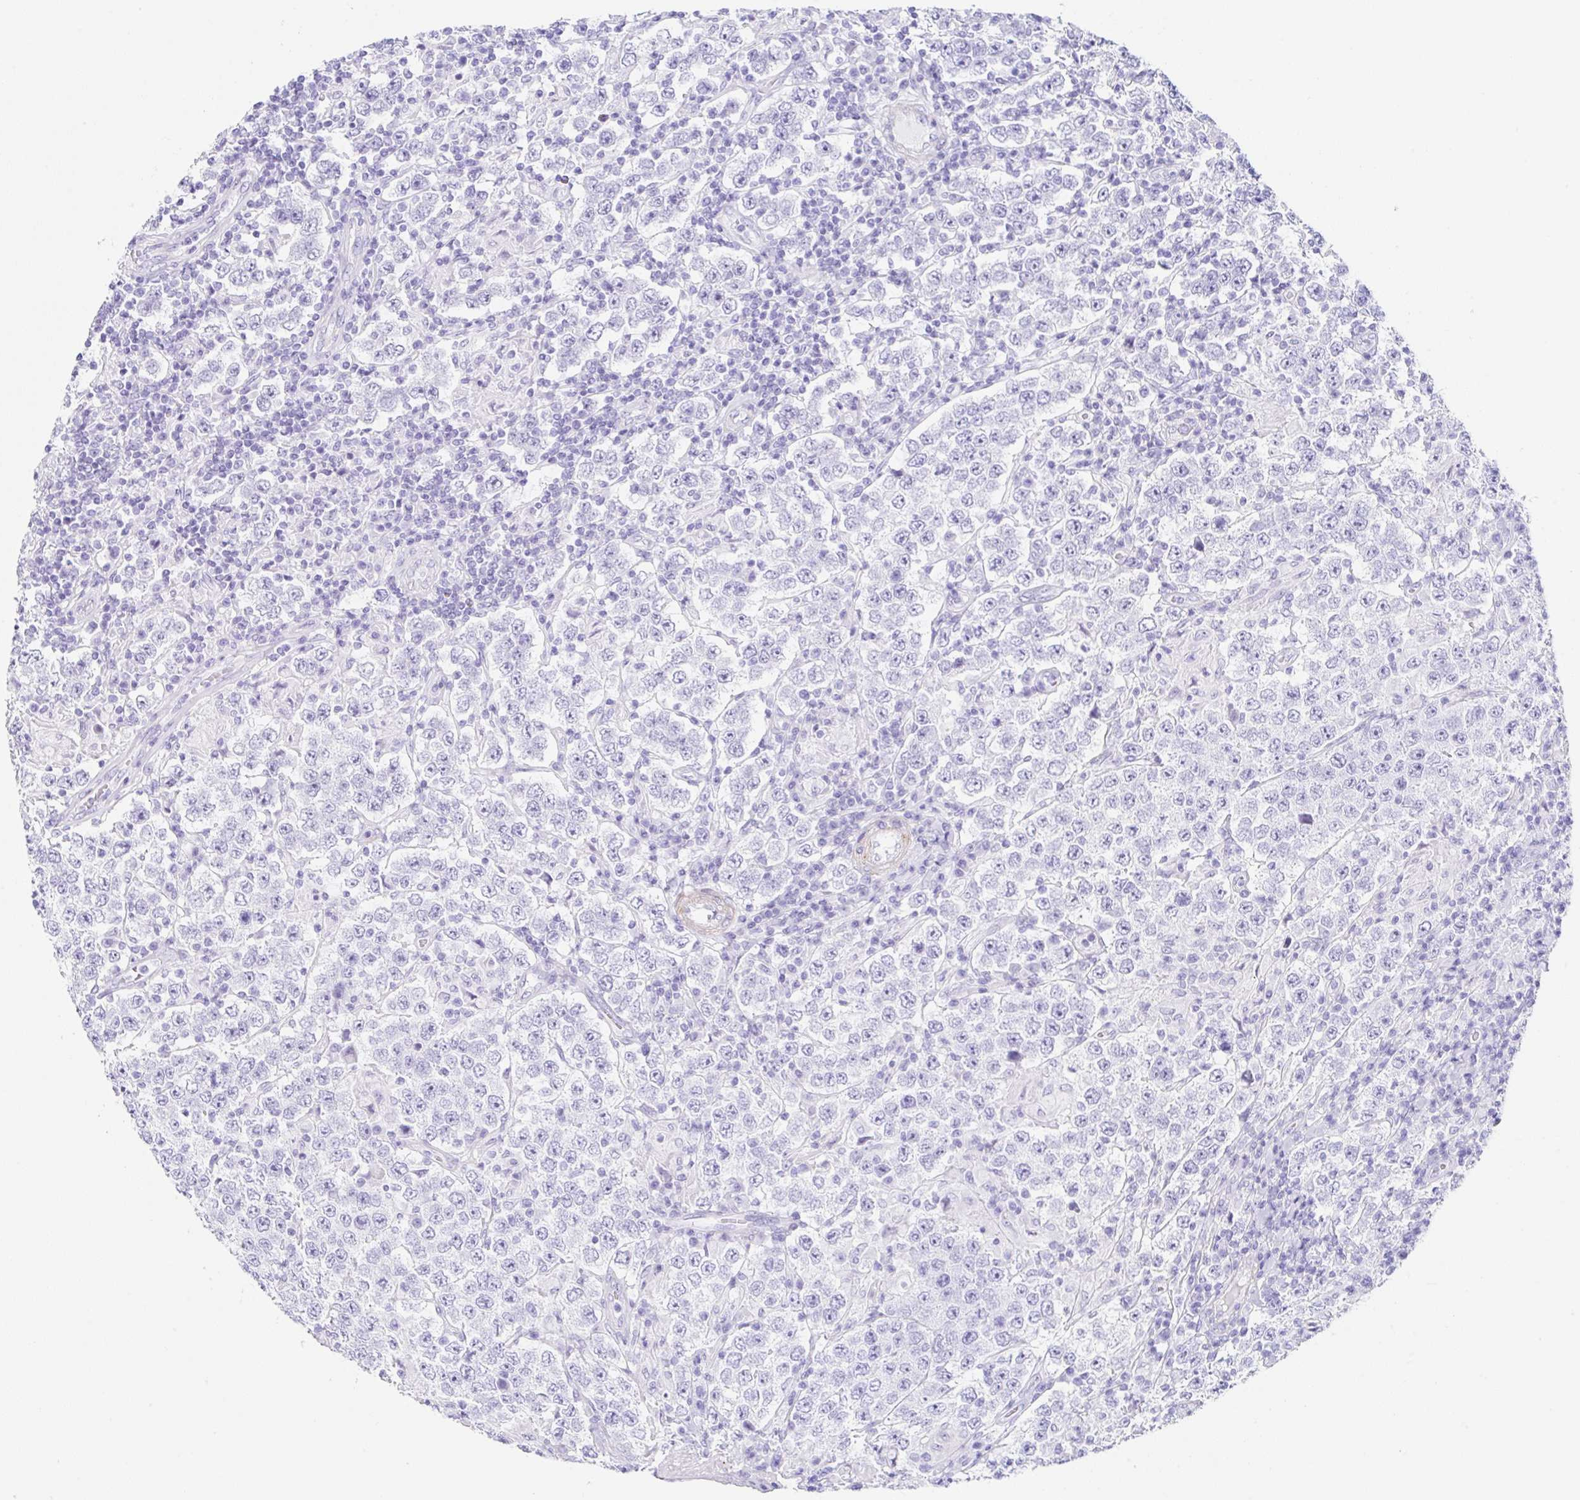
{"staining": {"intensity": "negative", "quantity": "none", "location": "none"}, "tissue": "testis cancer", "cell_type": "Tumor cells", "image_type": "cancer", "snomed": [{"axis": "morphology", "description": "Normal tissue, NOS"}, {"axis": "morphology", "description": "Urothelial carcinoma, High grade"}, {"axis": "morphology", "description": "Seminoma, NOS"}, {"axis": "morphology", "description": "Carcinoma, Embryonal, NOS"}, {"axis": "topography", "description": "Urinary bladder"}, {"axis": "topography", "description": "Testis"}], "caption": "This is an immunohistochemistry micrograph of human testis cancer (seminoma). There is no positivity in tumor cells.", "gene": "CLDND2", "patient": {"sex": "male", "age": 41}}